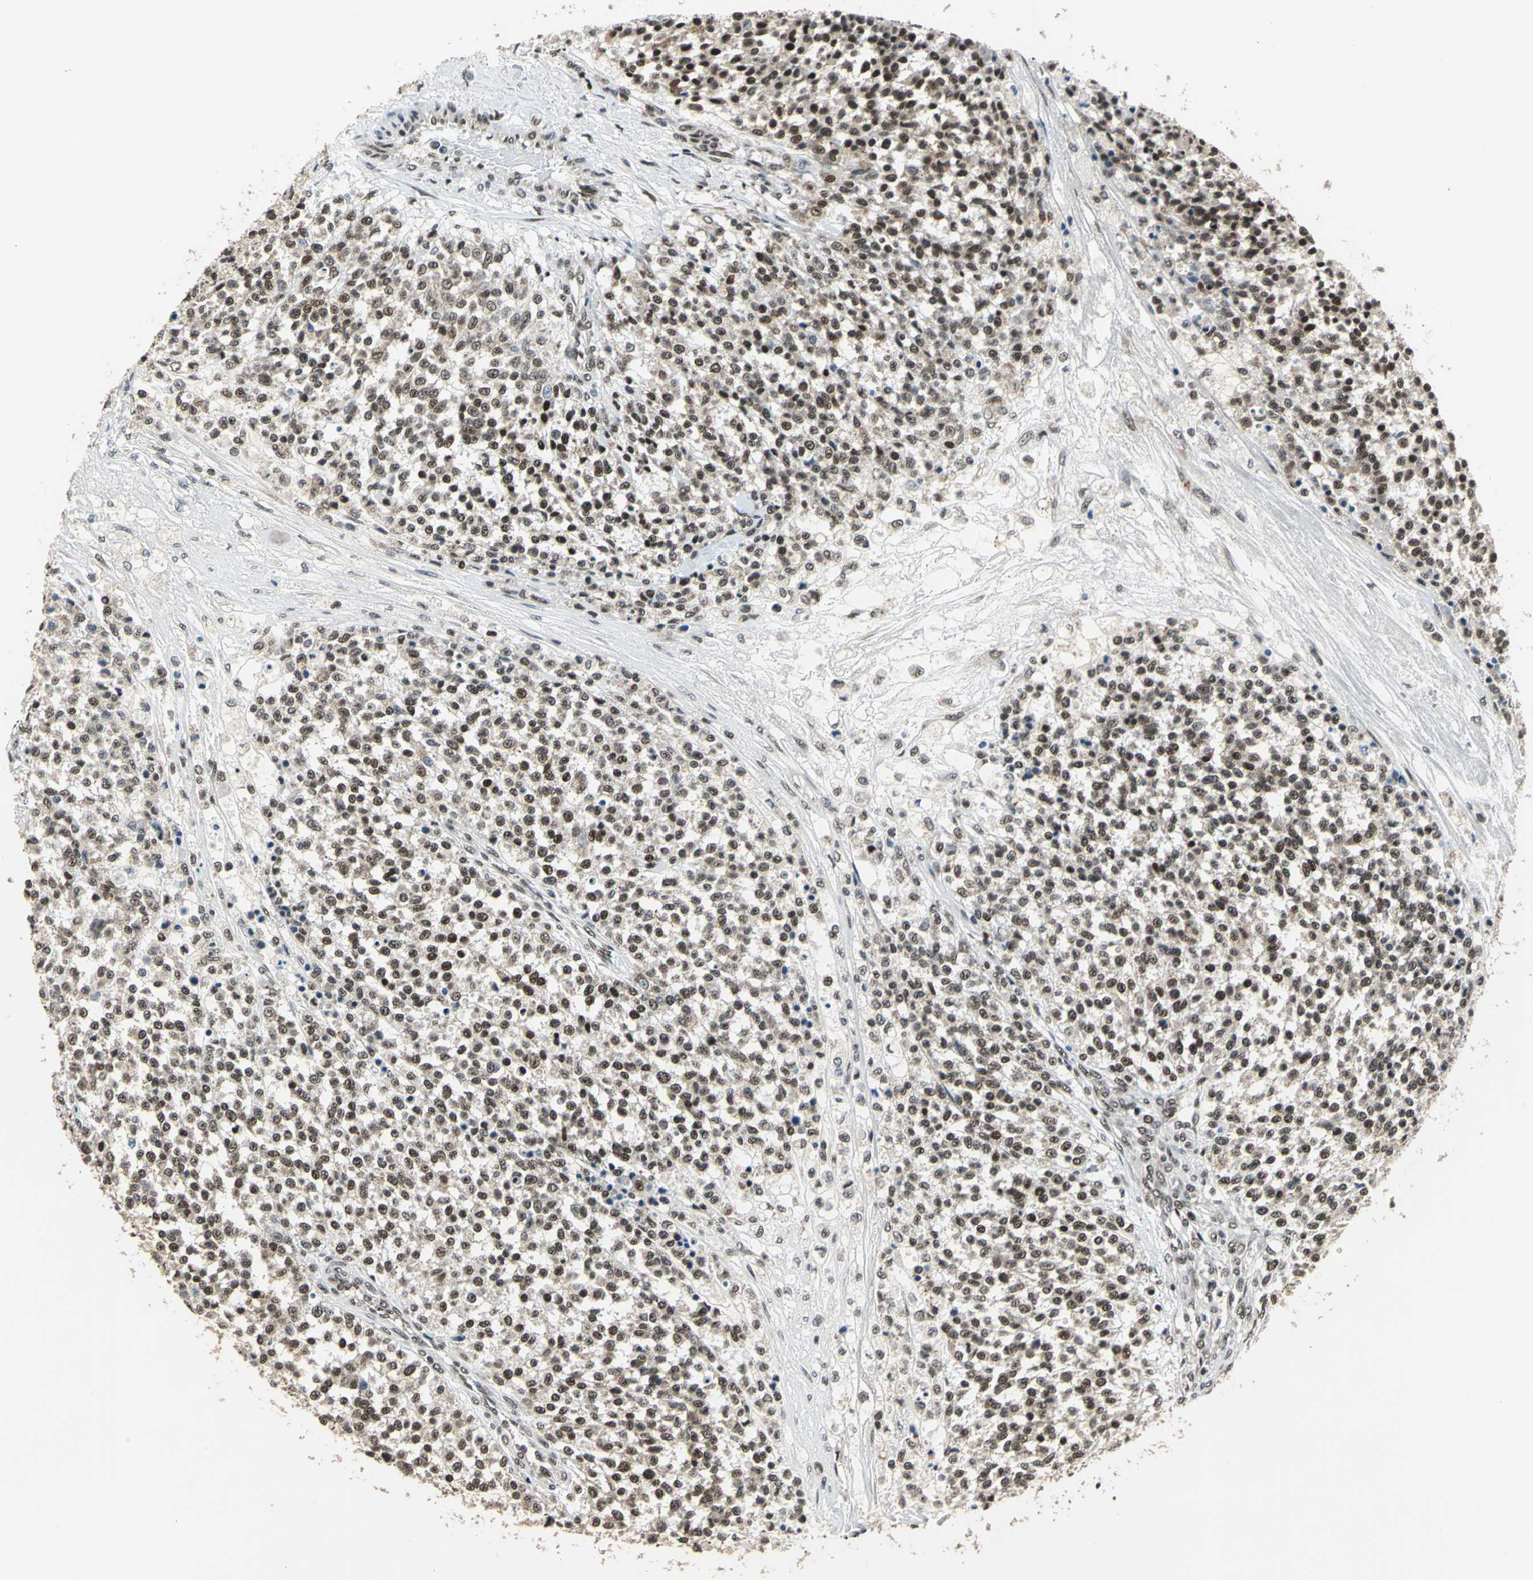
{"staining": {"intensity": "moderate", "quantity": "25%-75%", "location": "nuclear"}, "tissue": "testis cancer", "cell_type": "Tumor cells", "image_type": "cancer", "snomed": [{"axis": "morphology", "description": "Seminoma, NOS"}, {"axis": "topography", "description": "Testis"}], "caption": "Immunohistochemistry (IHC) image of testis seminoma stained for a protein (brown), which exhibits medium levels of moderate nuclear staining in approximately 25%-75% of tumor cells.", "gene": "BCLAF1", "patient": {"sex": "male", "age": 59}}